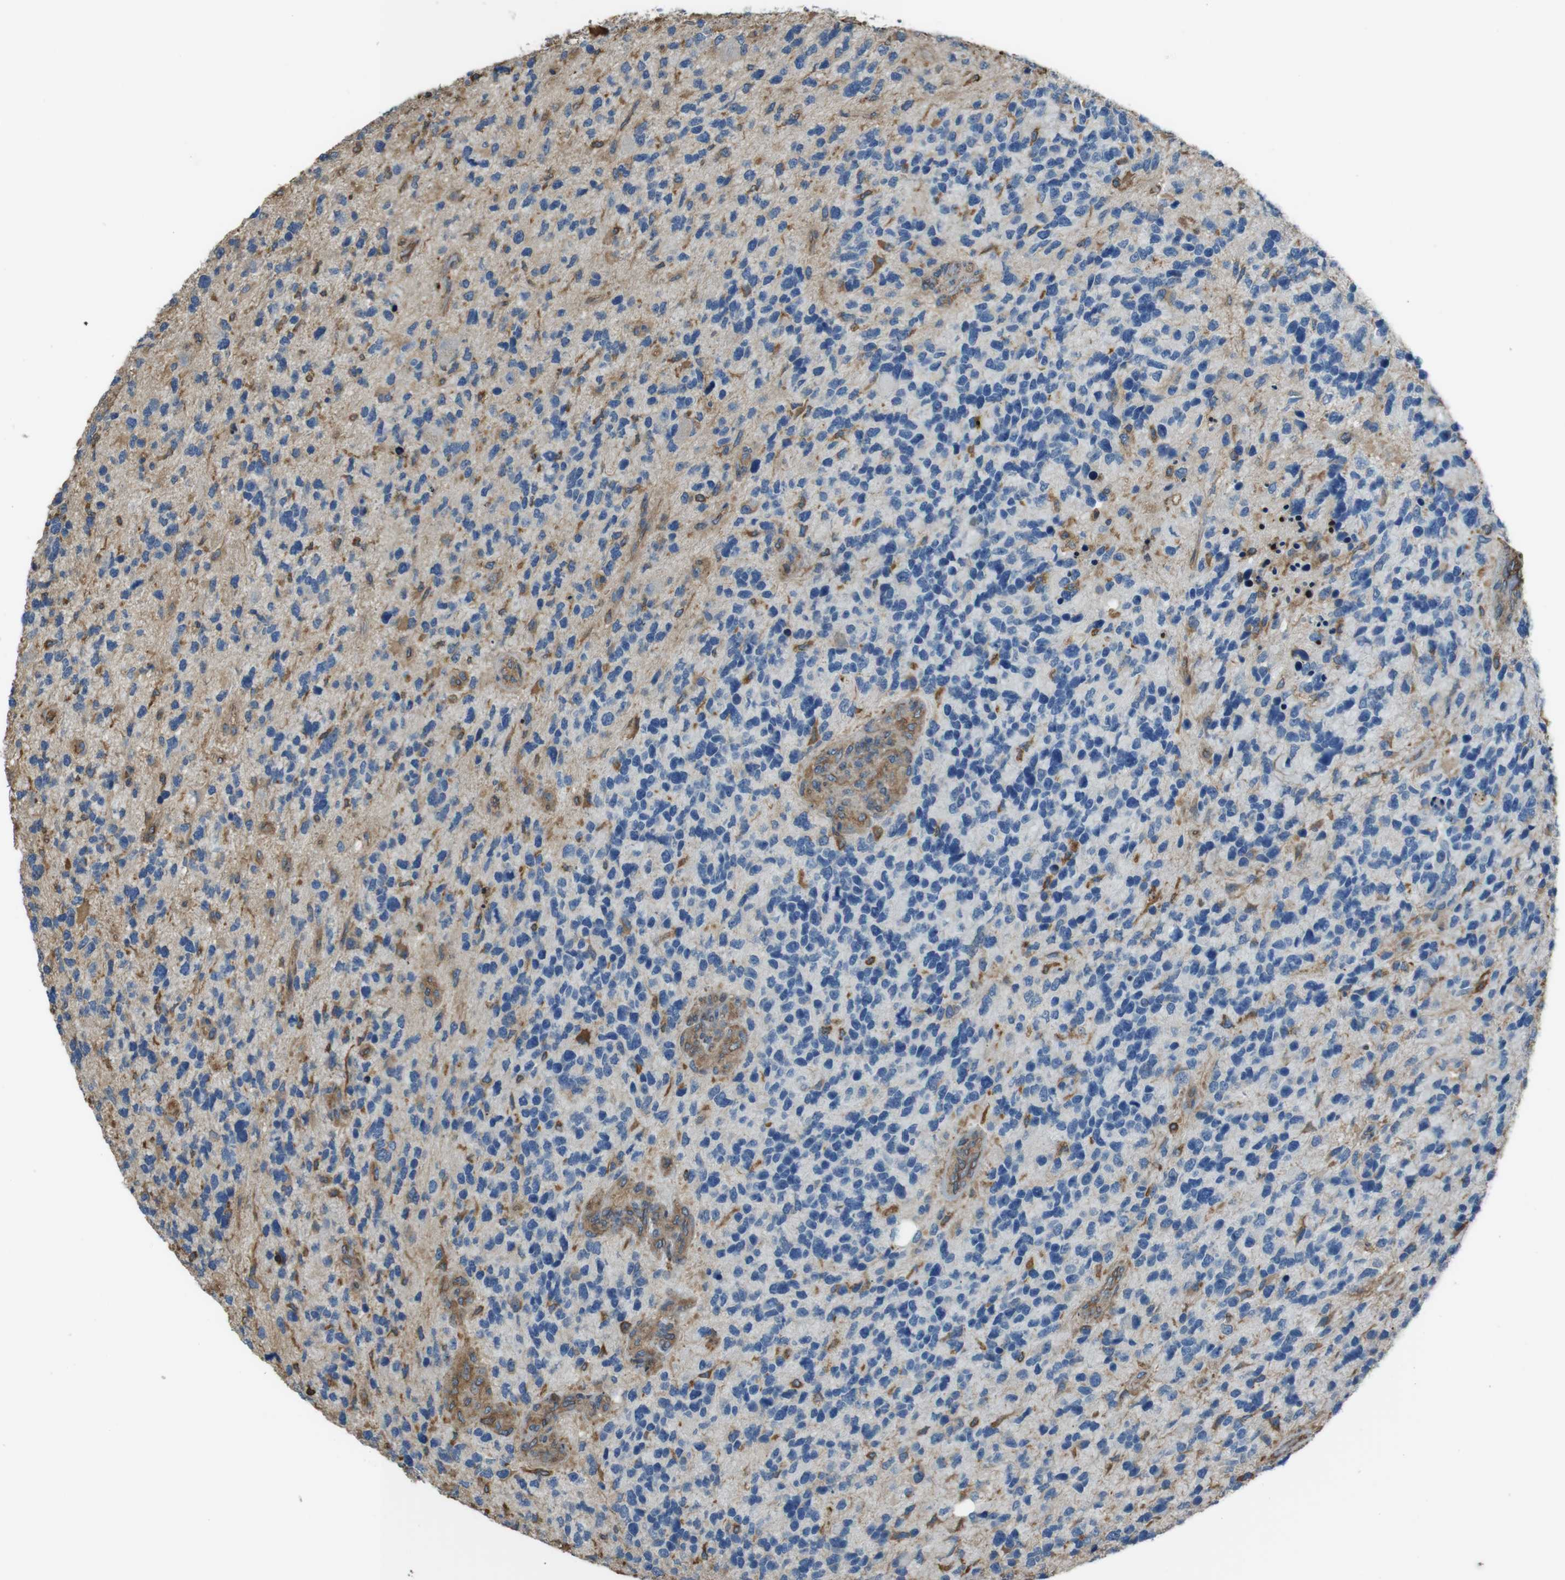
{"staining": {"intensity": "moderate", "quantity": "25%-75%", "location": "cytoplasmic/membranous"}, "tissue": "glioma", "cell_type": "Tumor cells", "image_type": "cancer", "snomed": [{"axis": "morphology", "description": "Glioma, malignant, High grade"}, {"axis": "topography", "description": "Brain"}], "caption": "Malignant high-grade glioma stained with a brown dye reveals moderate cytoplasmic/membranous positive positivity in about 25%-75% of tumor cells.", "gene": "FCAR", "patient": {"sex": "female", "age": 58}}